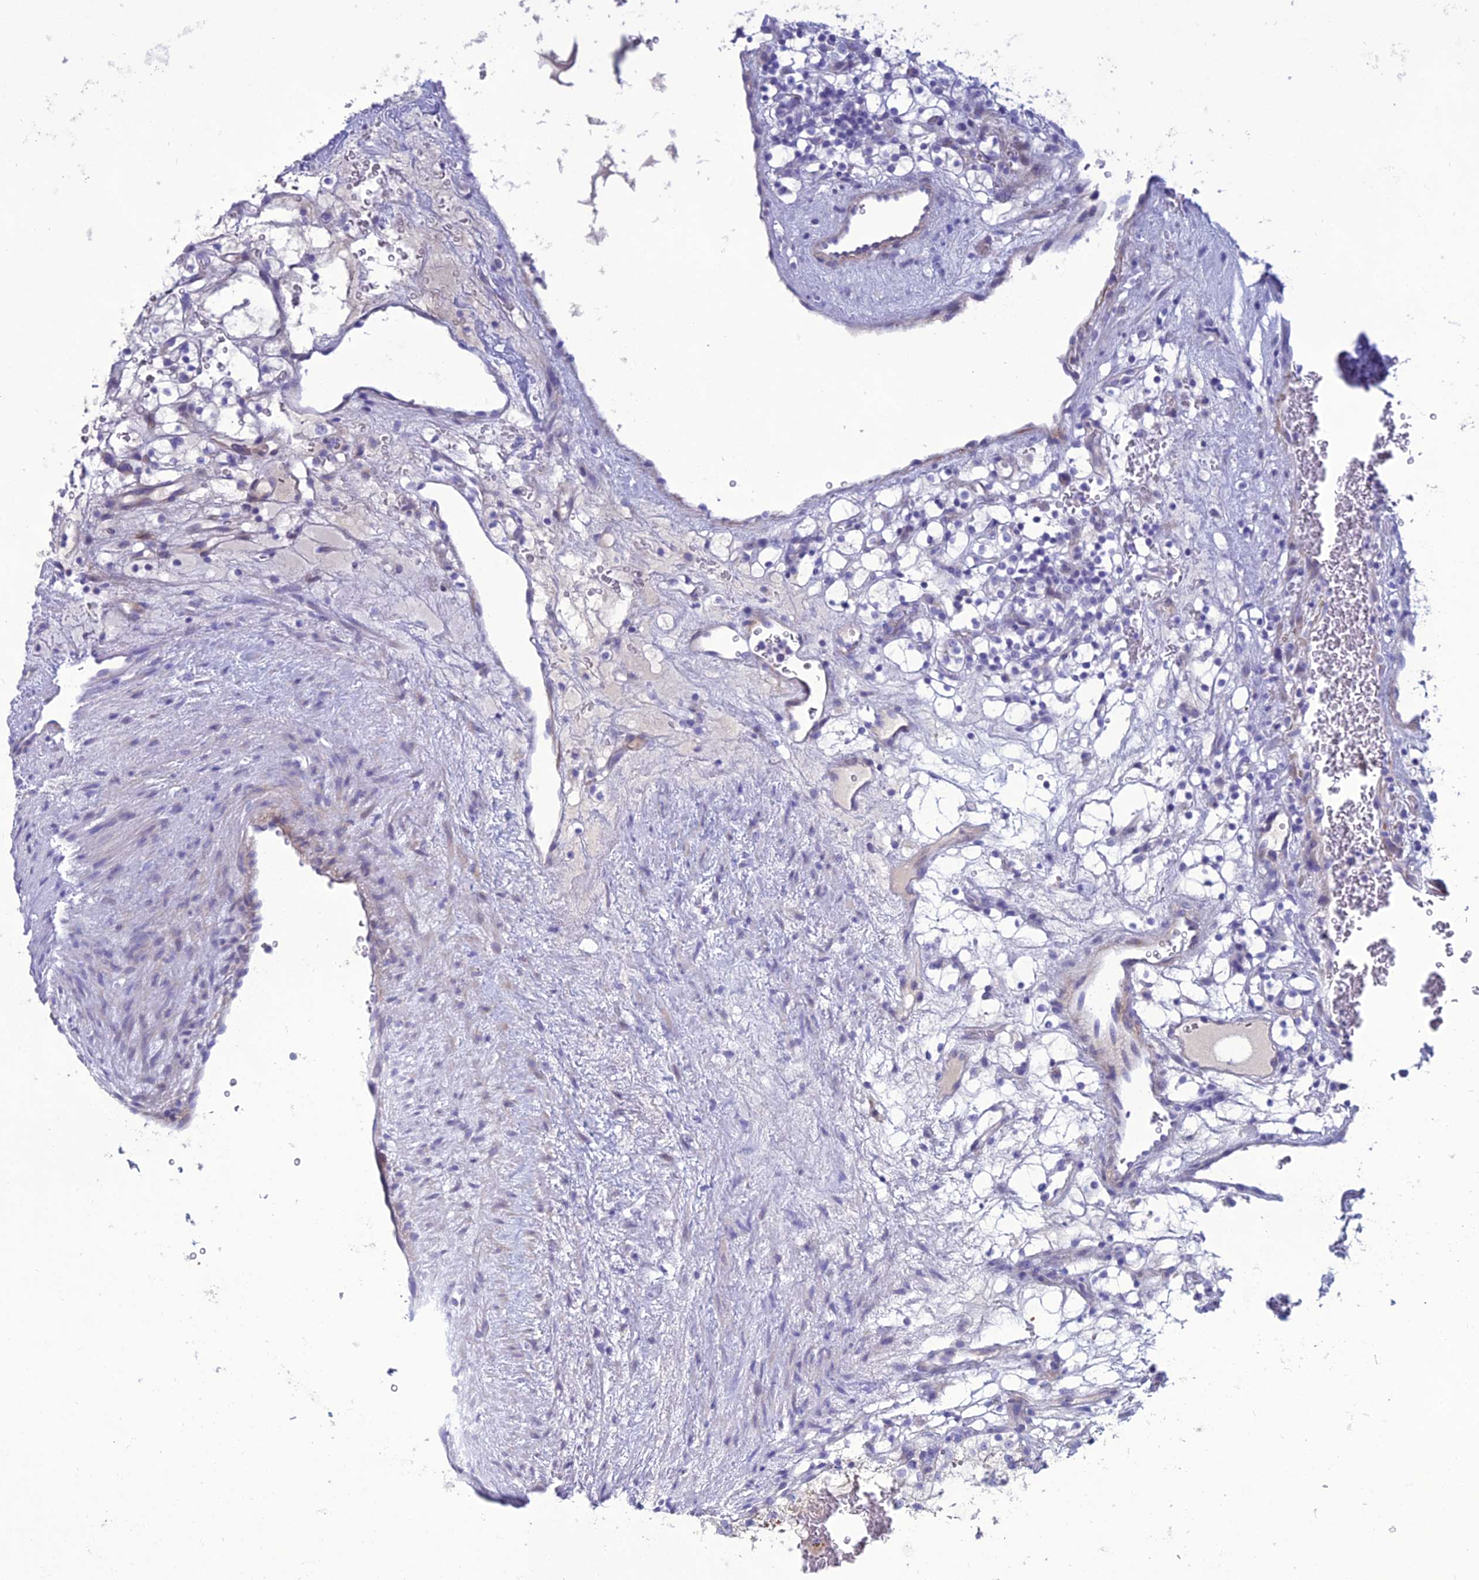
{"staining": {"intensity": "negative", "quantity": "none", "location": "none"}, "tissue": "renal cancer", "cell_type": "Tumor cells", "image_type": "cancer", "snomed": [{"axis": "morphology", "description": "Adenocarcinoma, NOS"}, {"axis": "topography", "description": "Kidney"}], "caption": "Adenocarcinoma (renal) stained for a protein using immunohistochemistry demonstrates no staining tumor cells.", "gene": "OR56B1", "patient": {"sex": "female", "age": 69}}